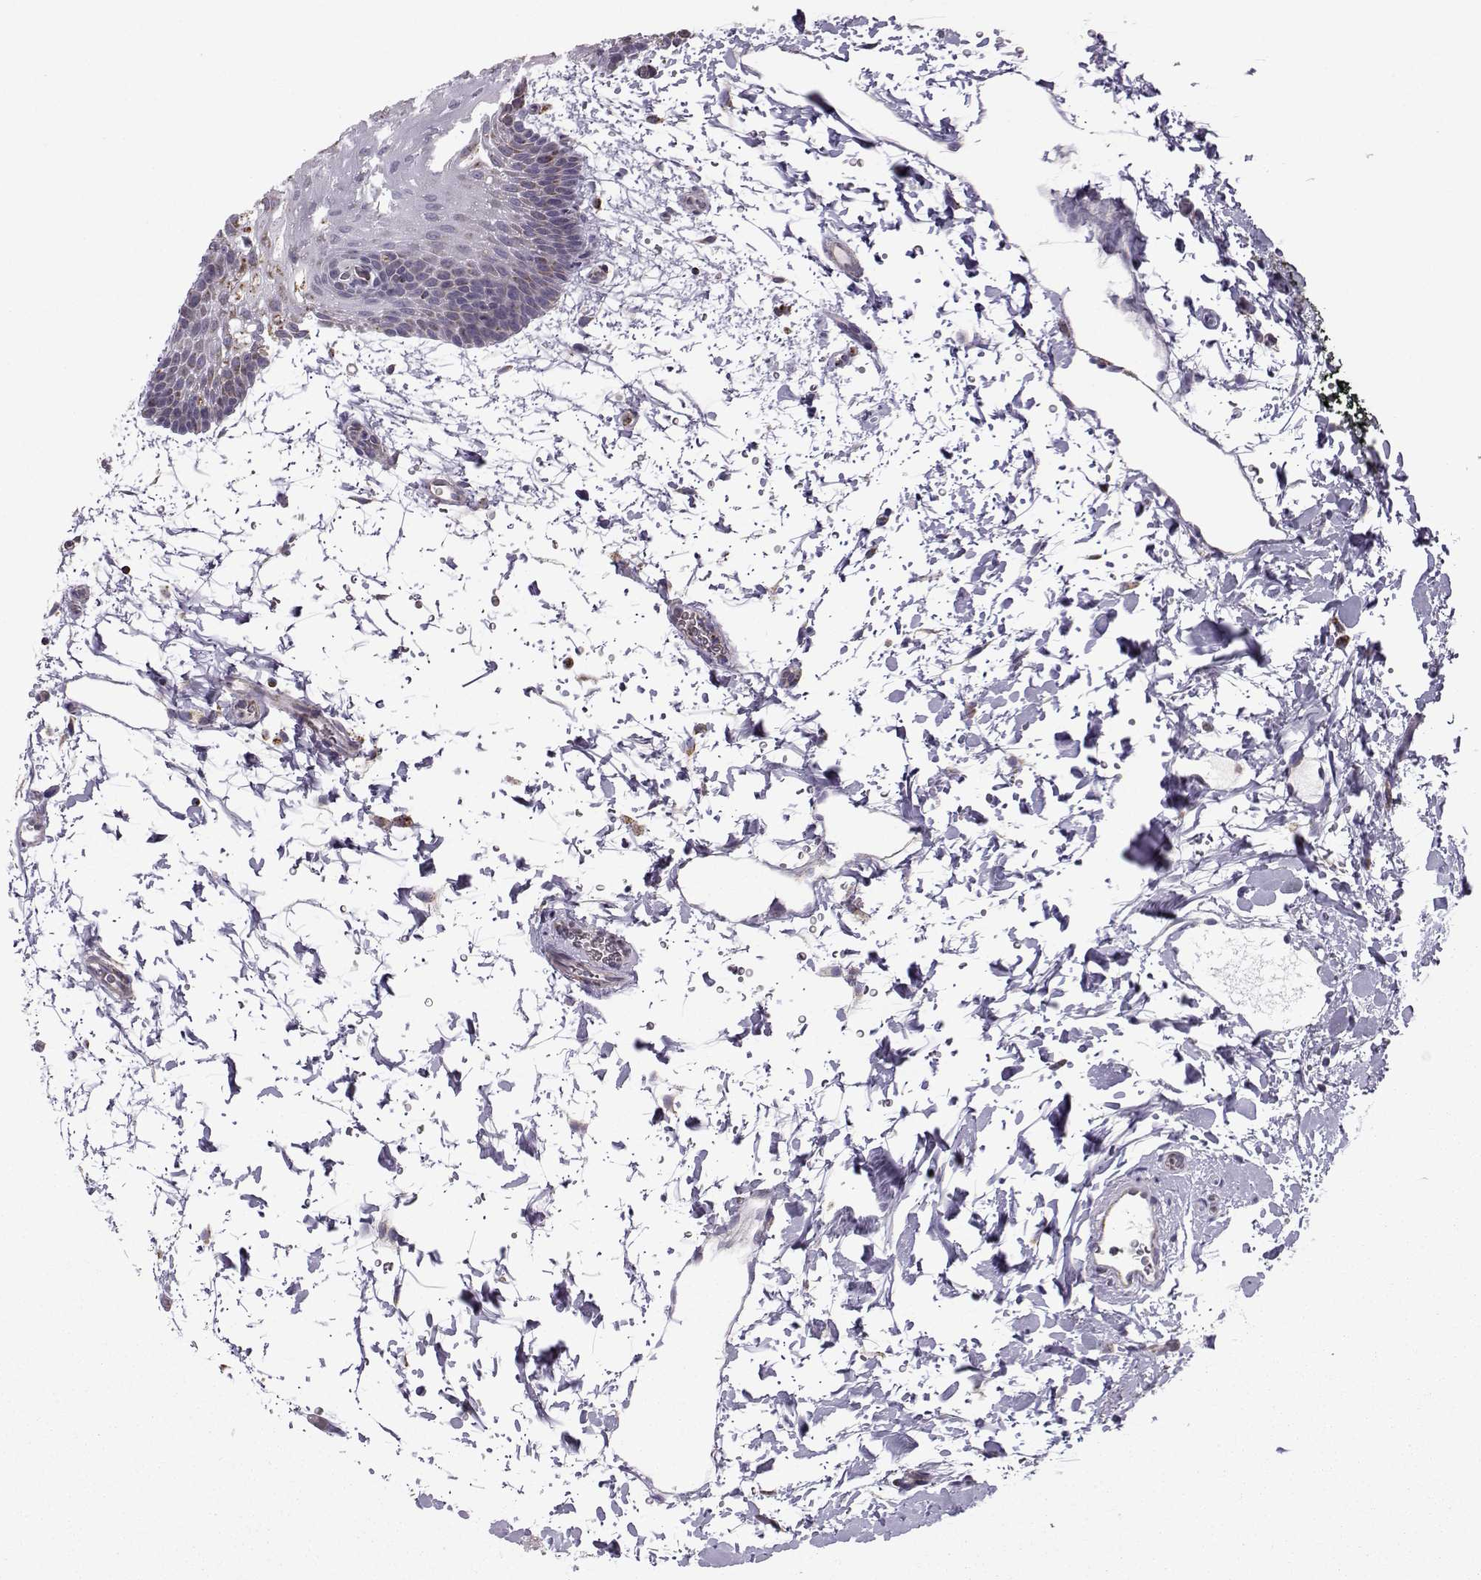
{"staining": {"intensity": "negative", "quantity": "none", "location": "none"}, "tissue": "oral mucosa", "cell_type": "Squamous epithelial cells", "image_type": "normal", "snomed": [{"axis": "morphology", "description": "Normal tissue, NOS"}, {"axis": "topography", "description": "Oral tissue"}, {"axis": "topography", "description": "Head-Neck"}], "caption": "This is an IHC photomicrograph of unremarkable oral mucosa. There is no expression in squamous epithelial cells.", "gene": "NECAB3", "patient": {"sex": "male", "age": 65}}